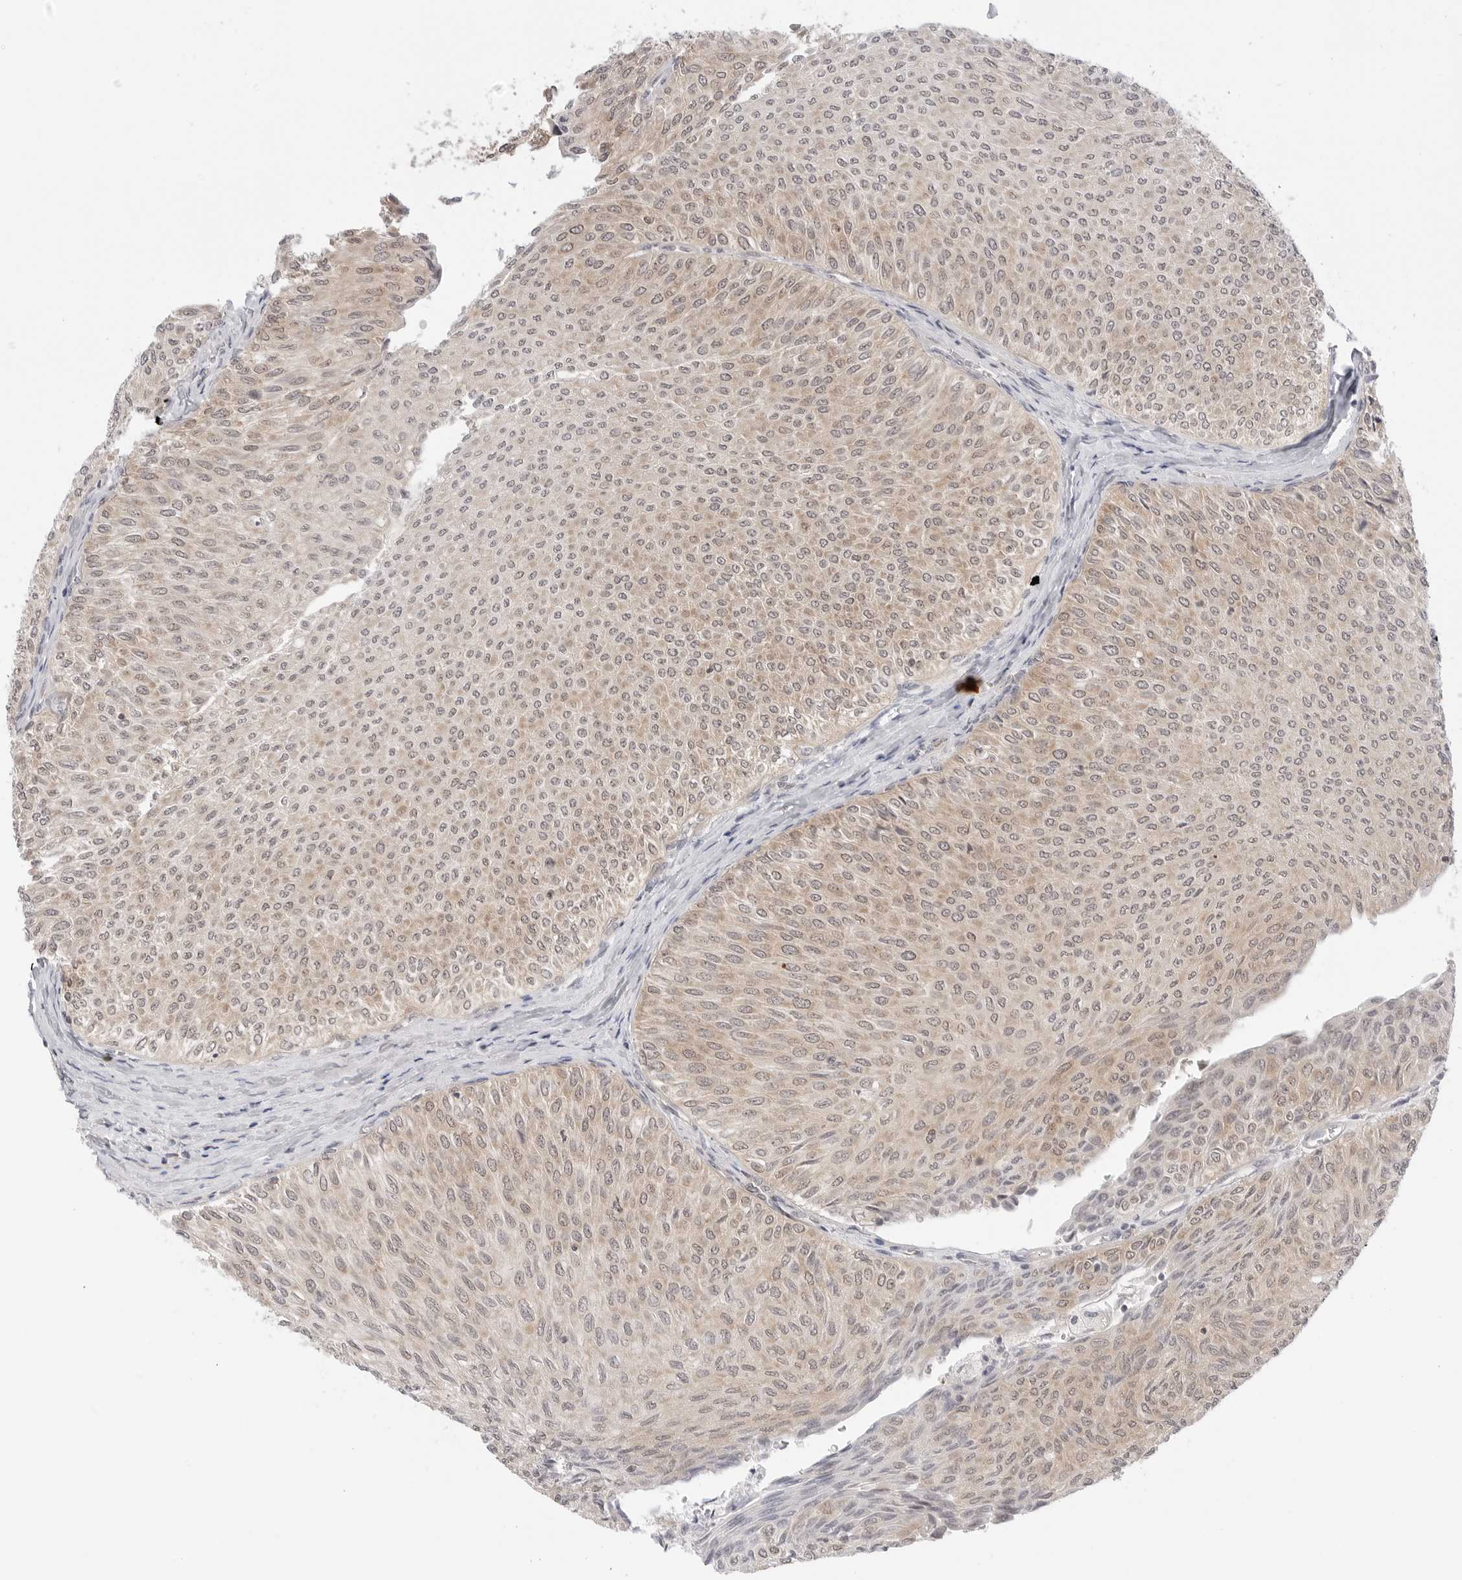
{"staining": {"intensity": "weak", "quantity": ">75%", "location": "cytoplasmic/membranous"}, "tissue": "urothelial cancer", "cell_type": "Tumor cells", "image_type": "cancer", "snomed": [{"axis": "morphology", "description": "Urothelial carcinoma, Low grade"}, {"axis": "topography", "description": "Urinary bladder"}], "caption": "An IHC histopathology image of neoplastic tissue is shown. Protein staining in brown shows weak cytoplasmic/membranous positivity in urothelial cancer within tumor cells. Immunohistochemistry (ihc) stains the protein in brown and the nuclei are stained blue.", "gene": "NUDC", "patient": {"sex": "male", "age": 78}}